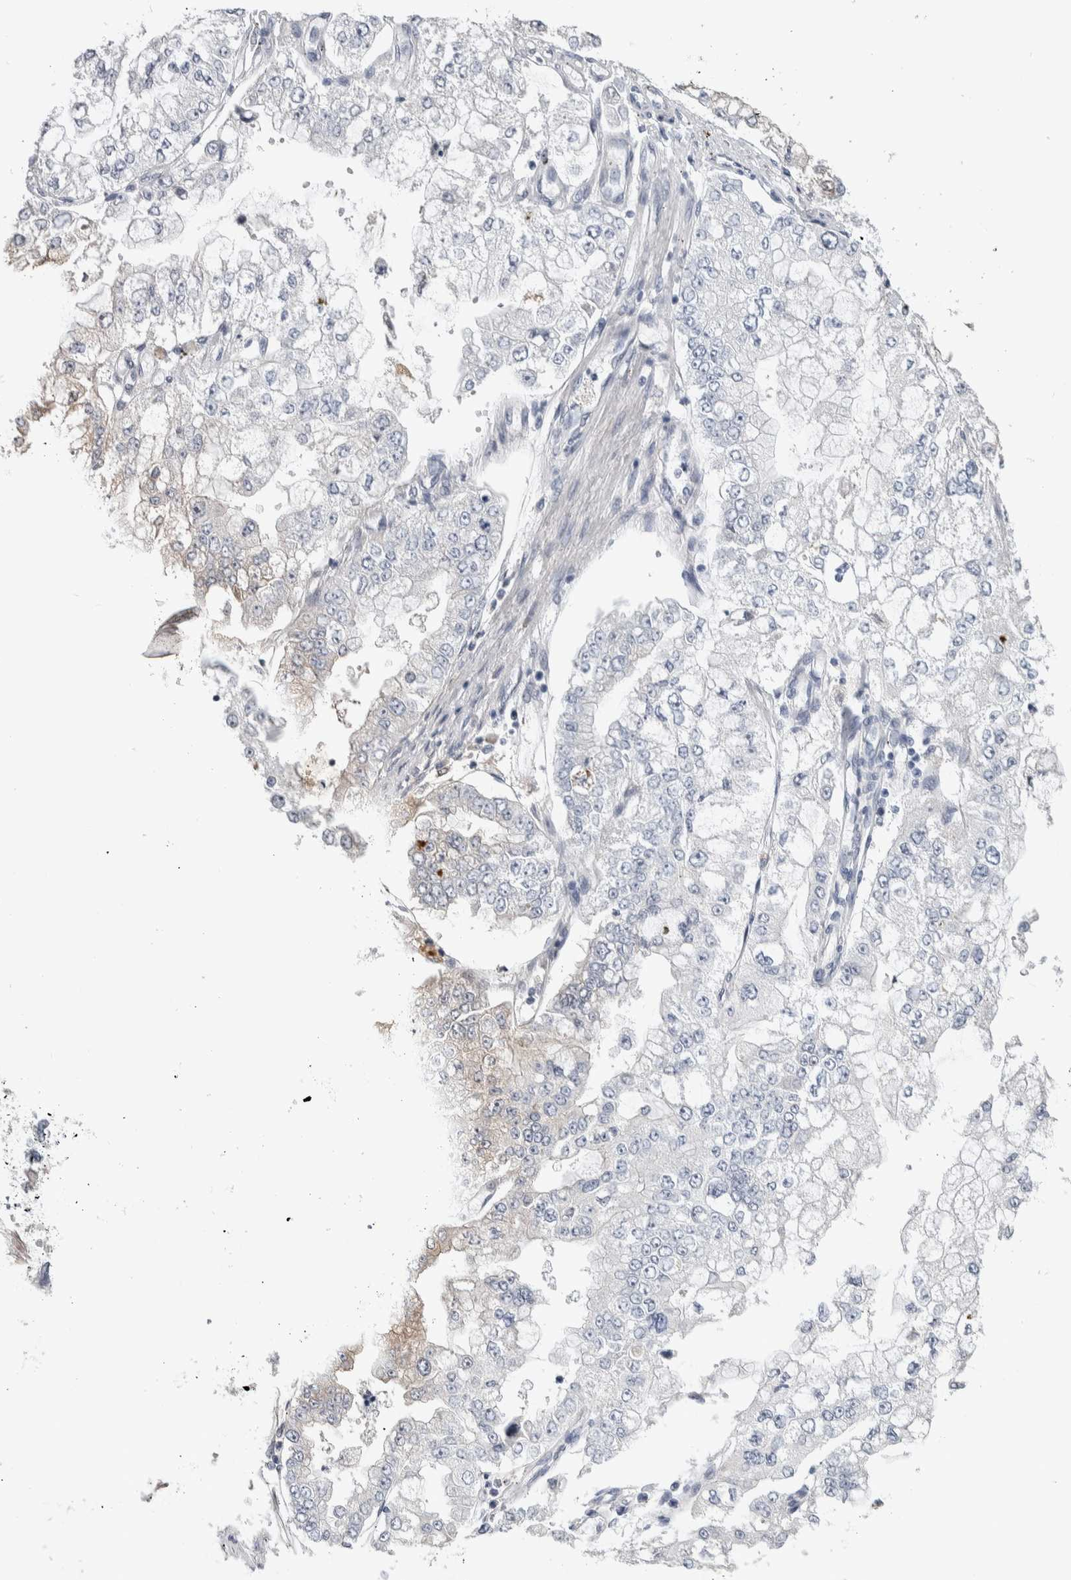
{"staining": {"intensity": "negative", "quantity": "none", "location": "none"}, "tissue": "stomach cancer", "cell_type": "Tumor cells", "image_type": "cancer", "snomed": [{"axis": "morphology", "description": "Adenocarcinoma, NOS"}, {"axis": "topography", "description": "Stomach"}], "caption": "High magnification brightfield microscopy of adenocarcinoma (stomach) stained with DAB (3,3'-diaminobenzidine) (brown) and counterstained with hematoxylin (blue): tumor cells show no significant staining.", "gene": "TMEM102", "patient": {"sex": "male", "age": 76}}